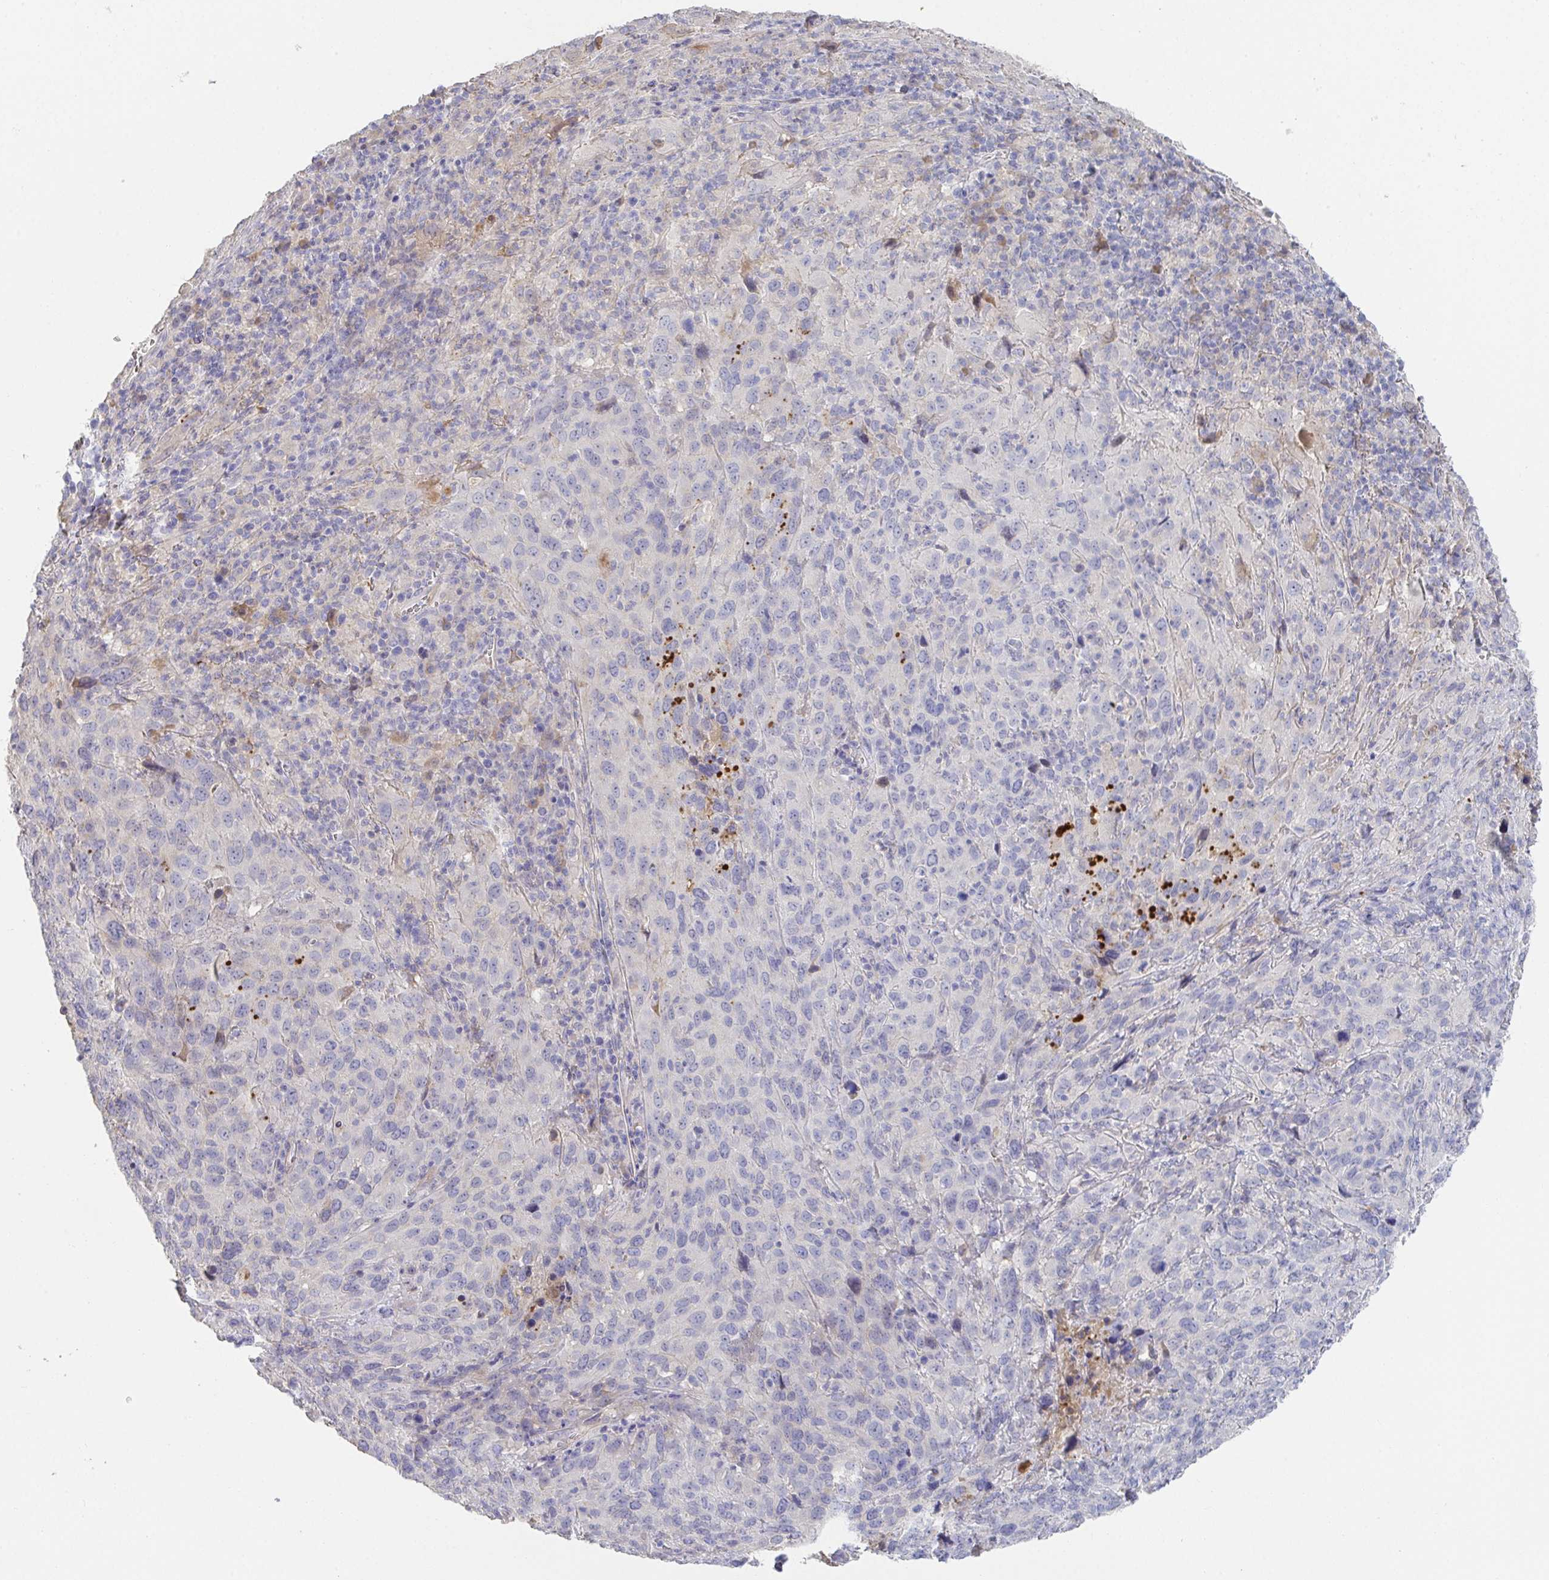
{"staining": {"intensity": "negative", "quantity": "none", "location": "none"}, "tissue": "cervical cancer", "cell_type": "Tumor cells", "image_type": "cancer", "snomed": [{"axis": "morphology", "description": "Squamous cell carcinoma, NOS"}, {"axis": "topography", "description": "Cervix"}], "caption": "Histopathology image shows no protein staining in tumor cells of cervical squamous cell carcinoma tissue.", "gene": "ANO5", "patient": {"sex": "female", "age": 51}}